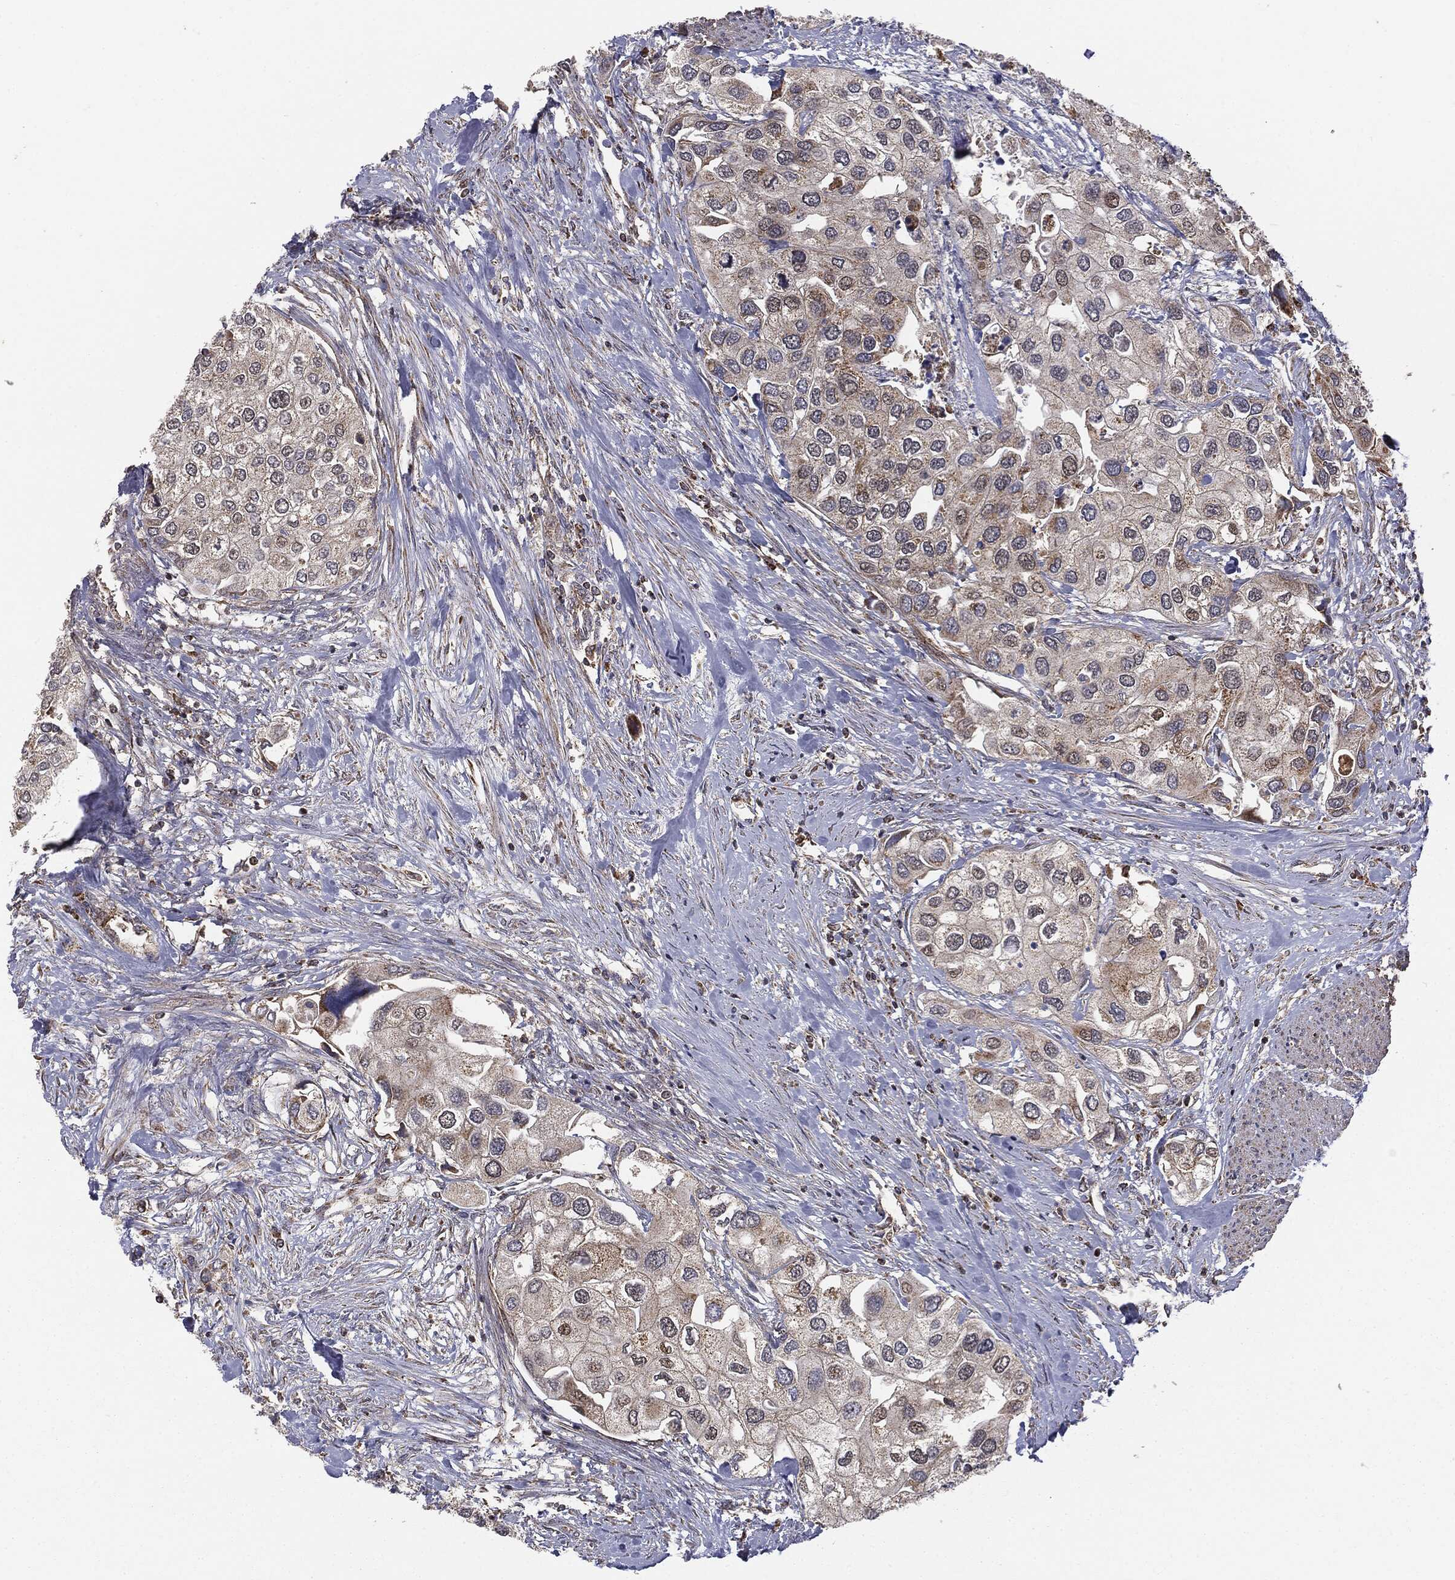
{"staining": {"intensity": "weak", "quantity": "<25%", "location": "cytoplasmic/membranous"}, "tissue": "urothelial cancer", "cell_type": "Tumor cells", "image_type": "cancer", "snomed": [{"axis": "morphology", "description": "Urothelial carcinoma, High grade"}, {"axis": "topography", "description": "Urinary bladder"}], "caption": "Immunohistochemistry of urothelial cancer demonstrates no expression in tumor cells.", "gene": "MTOR", "patient": {"sex": "male", "age": 64}}